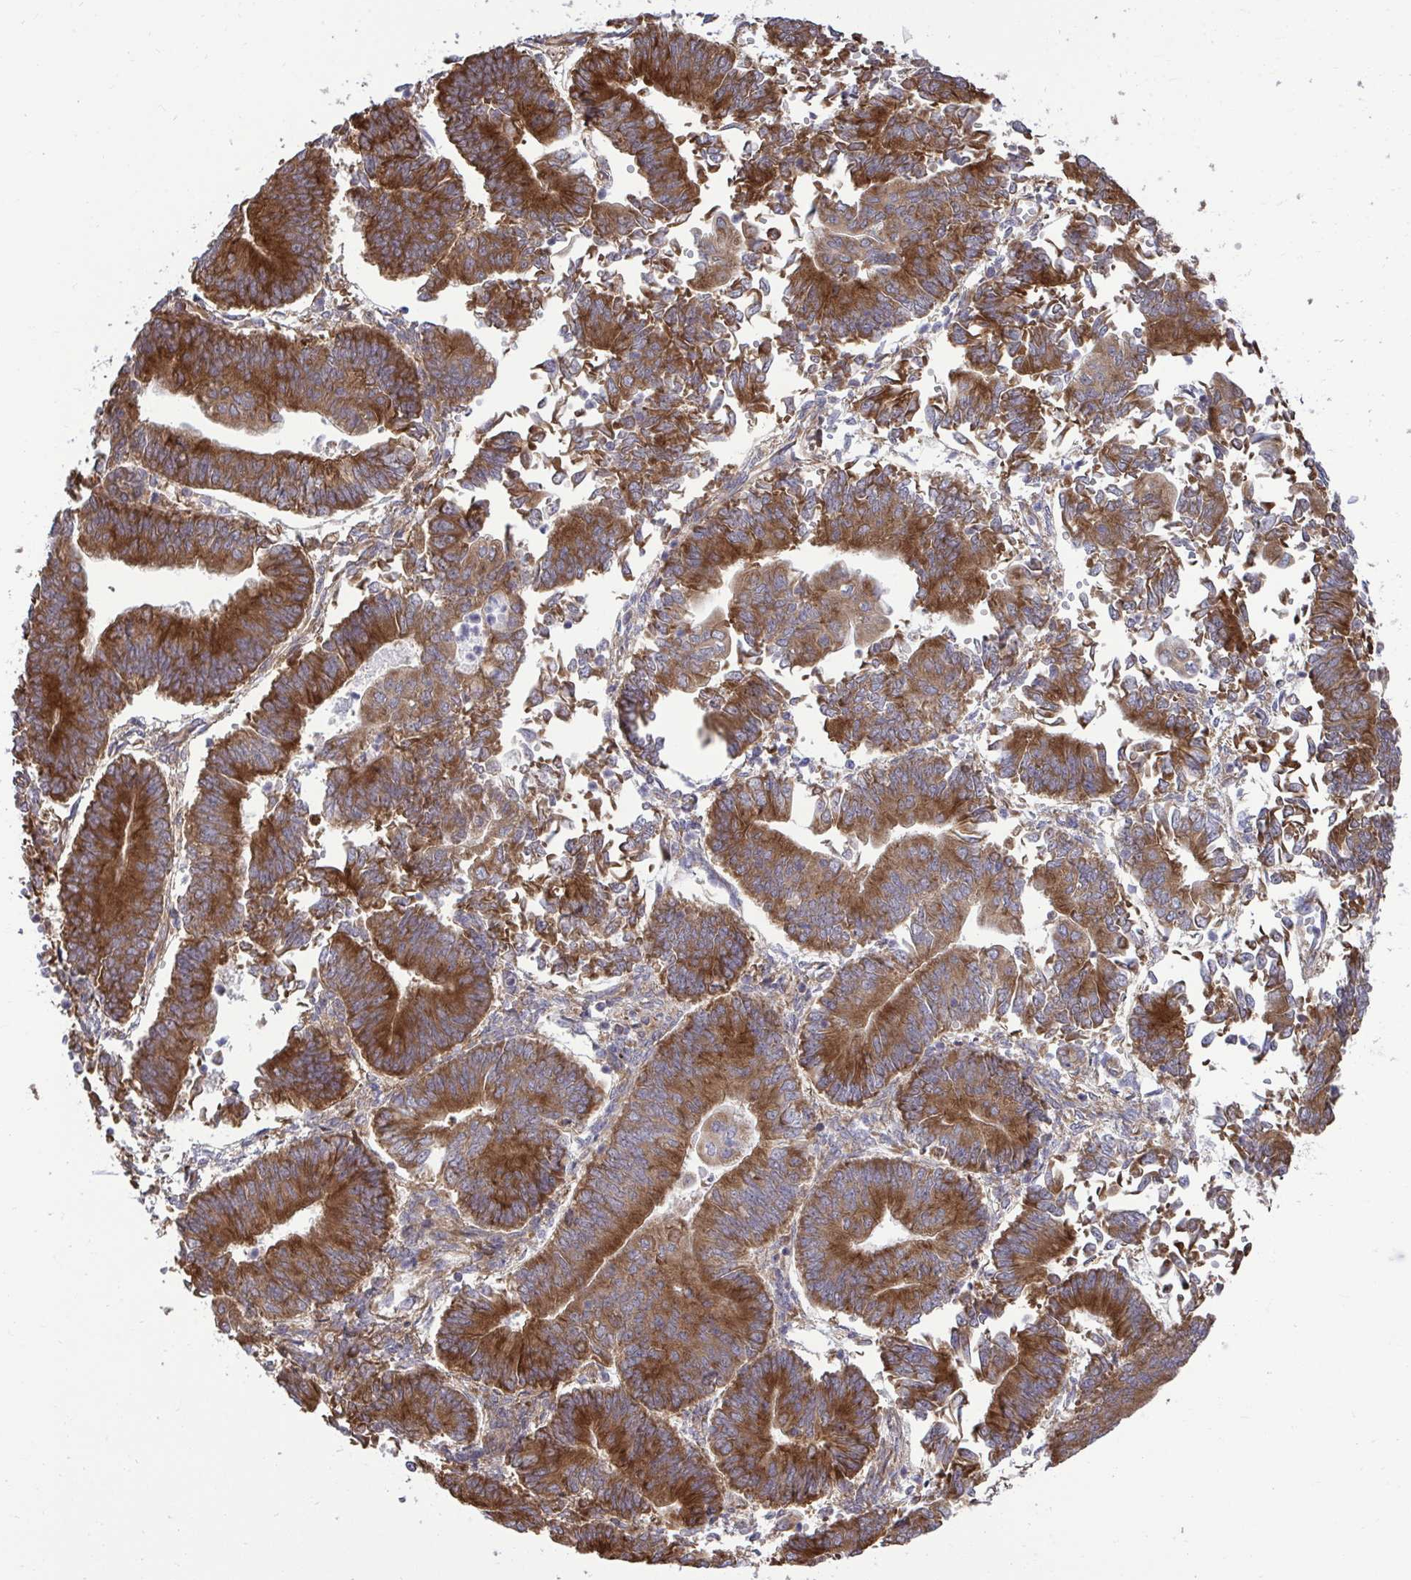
{"staining": {"intensity": "strong", "quantity": ">75%", "location": "cytoplasmic/membranous"}, "tissue": "endometrial cancer", "cell_type": "Tumor cells", "image_type": "cancer", "snomed": [{"axis": "morphology", "description": "Adenocarcinoma, NOS"}, {"axis": "topography", "description": "Endometrium"}], "caption": "This histopathology image exhibits endometrial cancer stained with immunohistochemistry to label a protein in brown. The cytoplasmic/membranous of tumor cells show strong positivity for the protein. Nuclei are counter-stained blue.", "gene": "RPS15", "patient": {"sex": "female", "age": 65}}